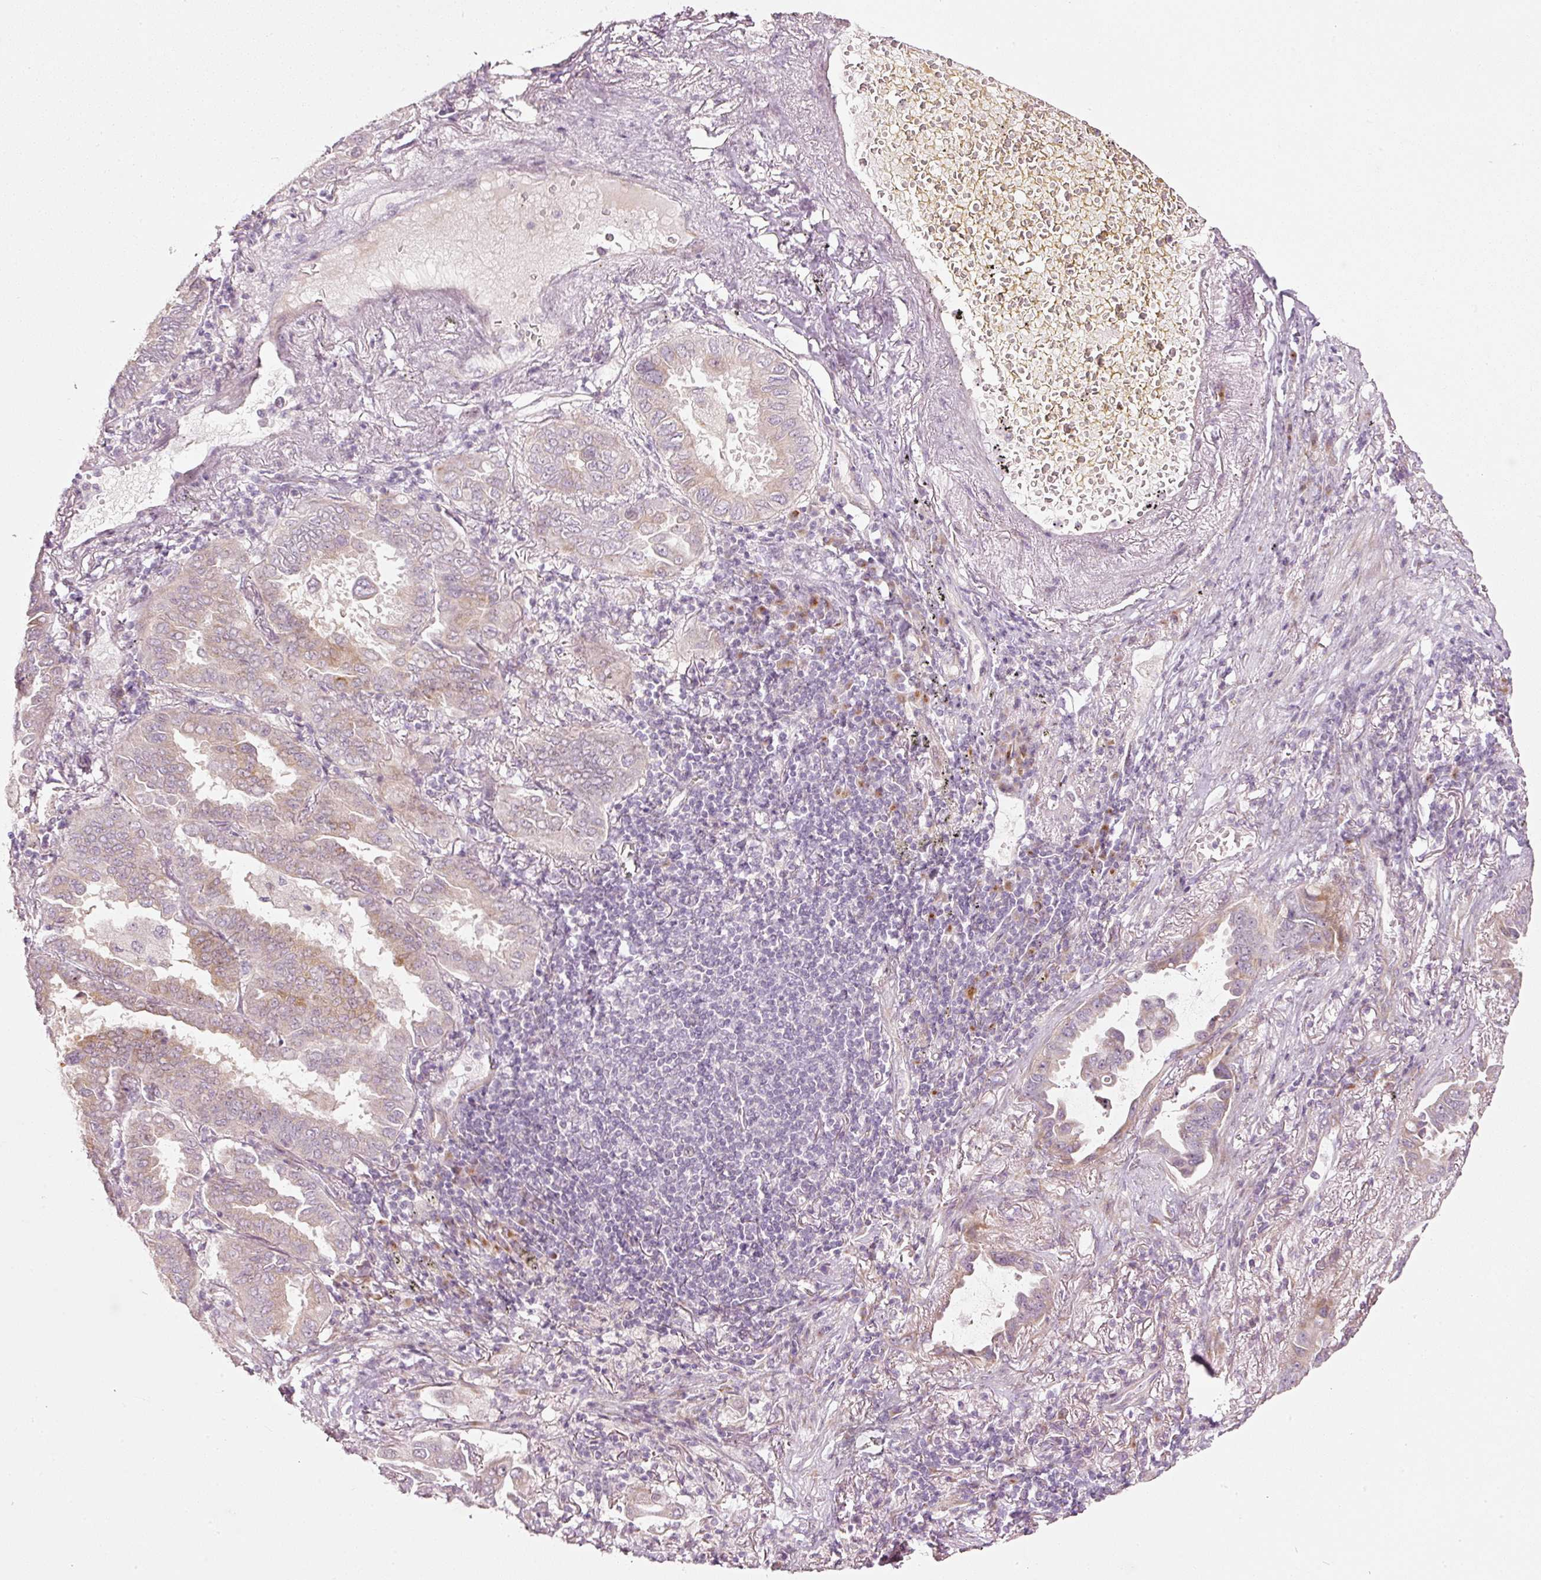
{"staining": {"intensity": "moderate", "quantity": "<25%", "location": "cytoplasmic/membranous"}, "tissue": "lung cancer", "cell_type": "Tumor cells", "image_type": "cancer", "snomed": [{"axis": "morphology", "description": "Adenocarcinoma, NOS"}, {"axis": "topography", "description": "Lung"}], "caption": "Protein expression analysis of lung cancer (adenocarcinoma) exhibits moderate cytoplasmic/membranous staining in approximately <25% of tumor cells.", "gene": "SLC20A1", "patient": {"sex": "male", "age": 64}}